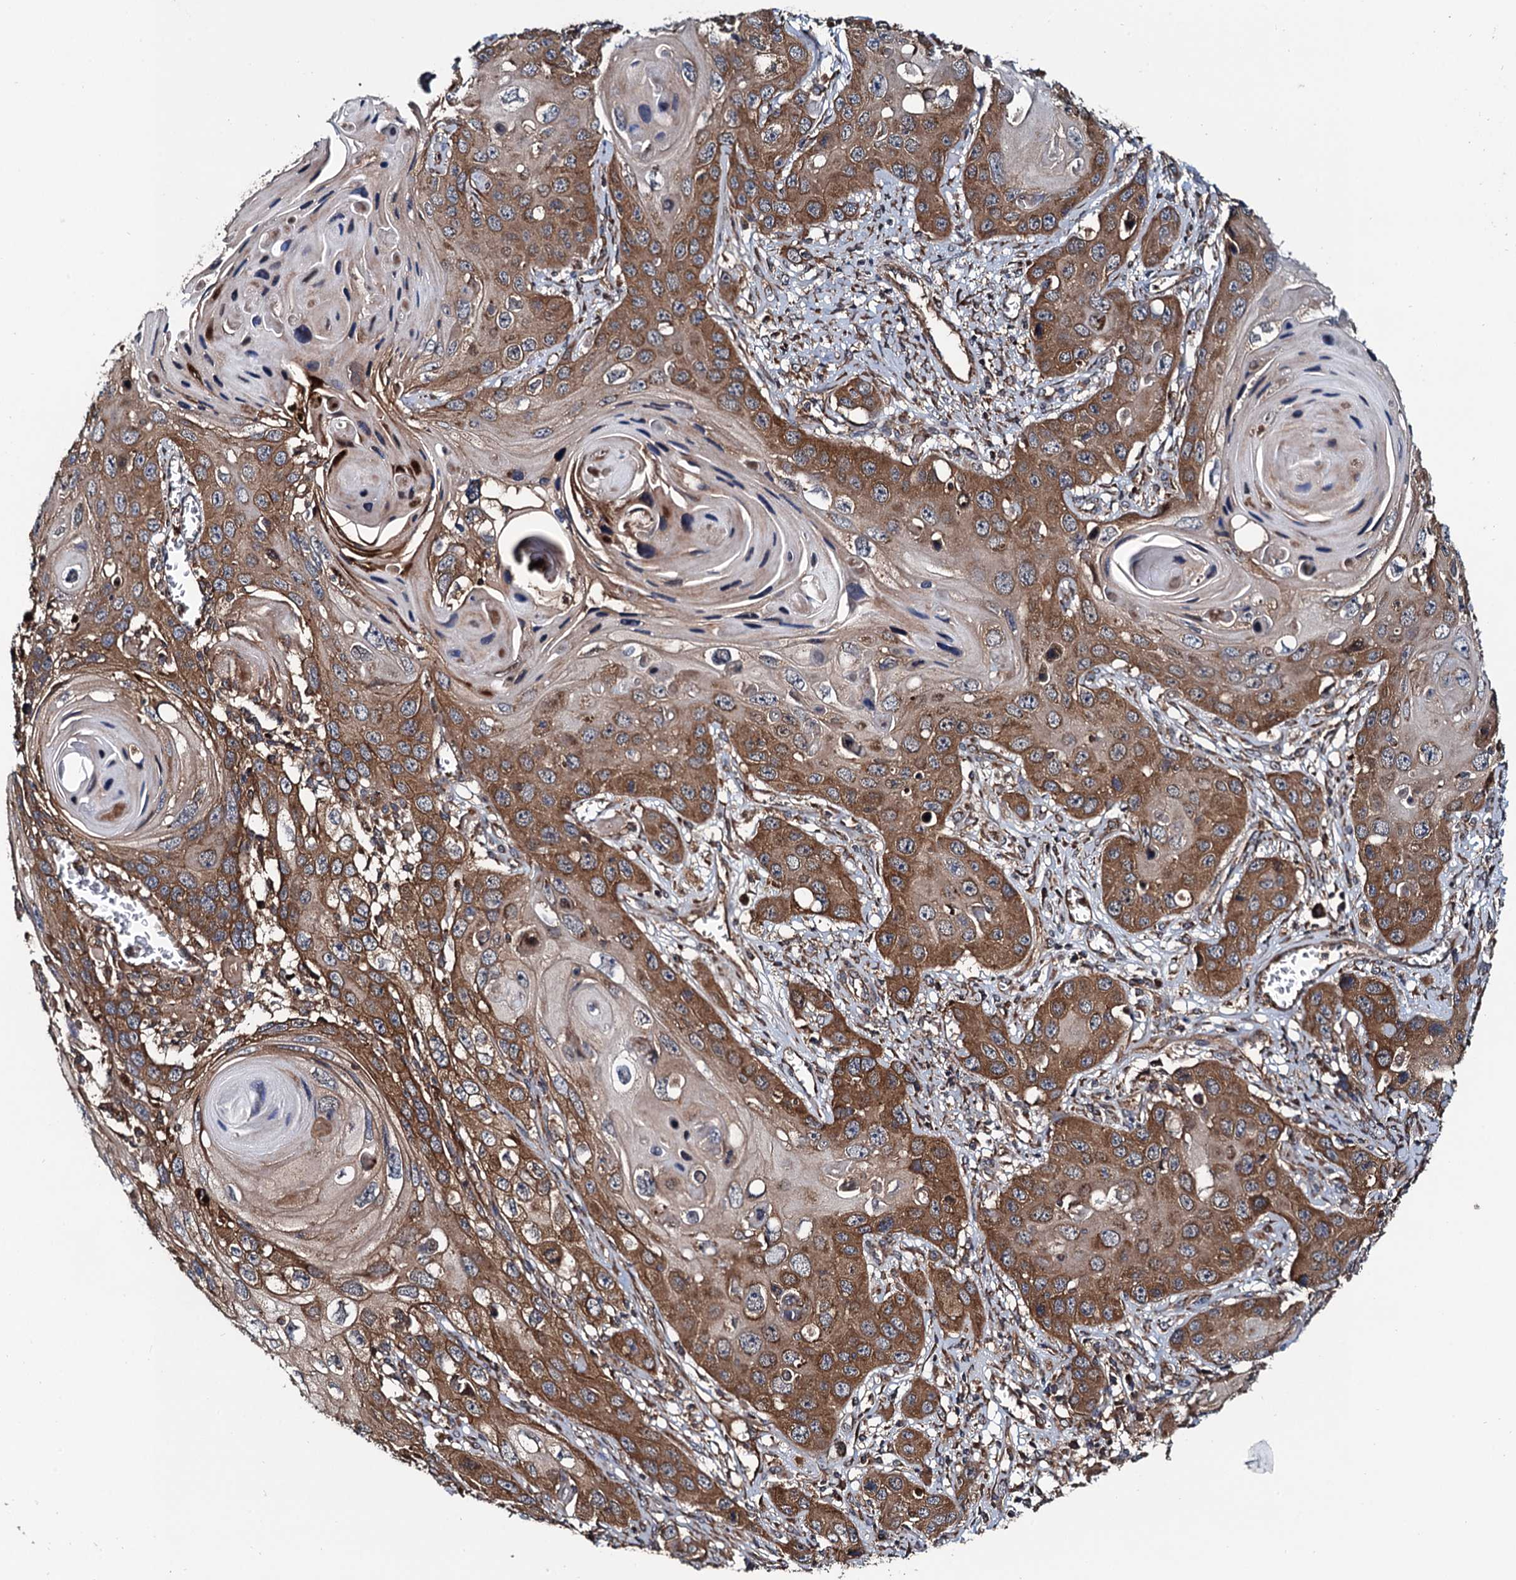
{"staining": {"intensity": "strong", "quantity": ">75%", "location": "cytoplasmic/membranous"}, "tissue": "skin cancer", "cell_type": "Tumor cells", "image_type": "cancer", "snomed": [{"axis": "morphology", "description": "Squamous cell carcinoma, NOS"}, {"axis": "topography", "description": "Skin"}], "caption": "Squamous cell carcinoma (skin) stained with a brown dye demonstrates strong cytoplasmic/membranous positive expression in approximately >75% of tumor cells.", "gene": "NEK1", "patient": {"sex": "male", "age": 55}}